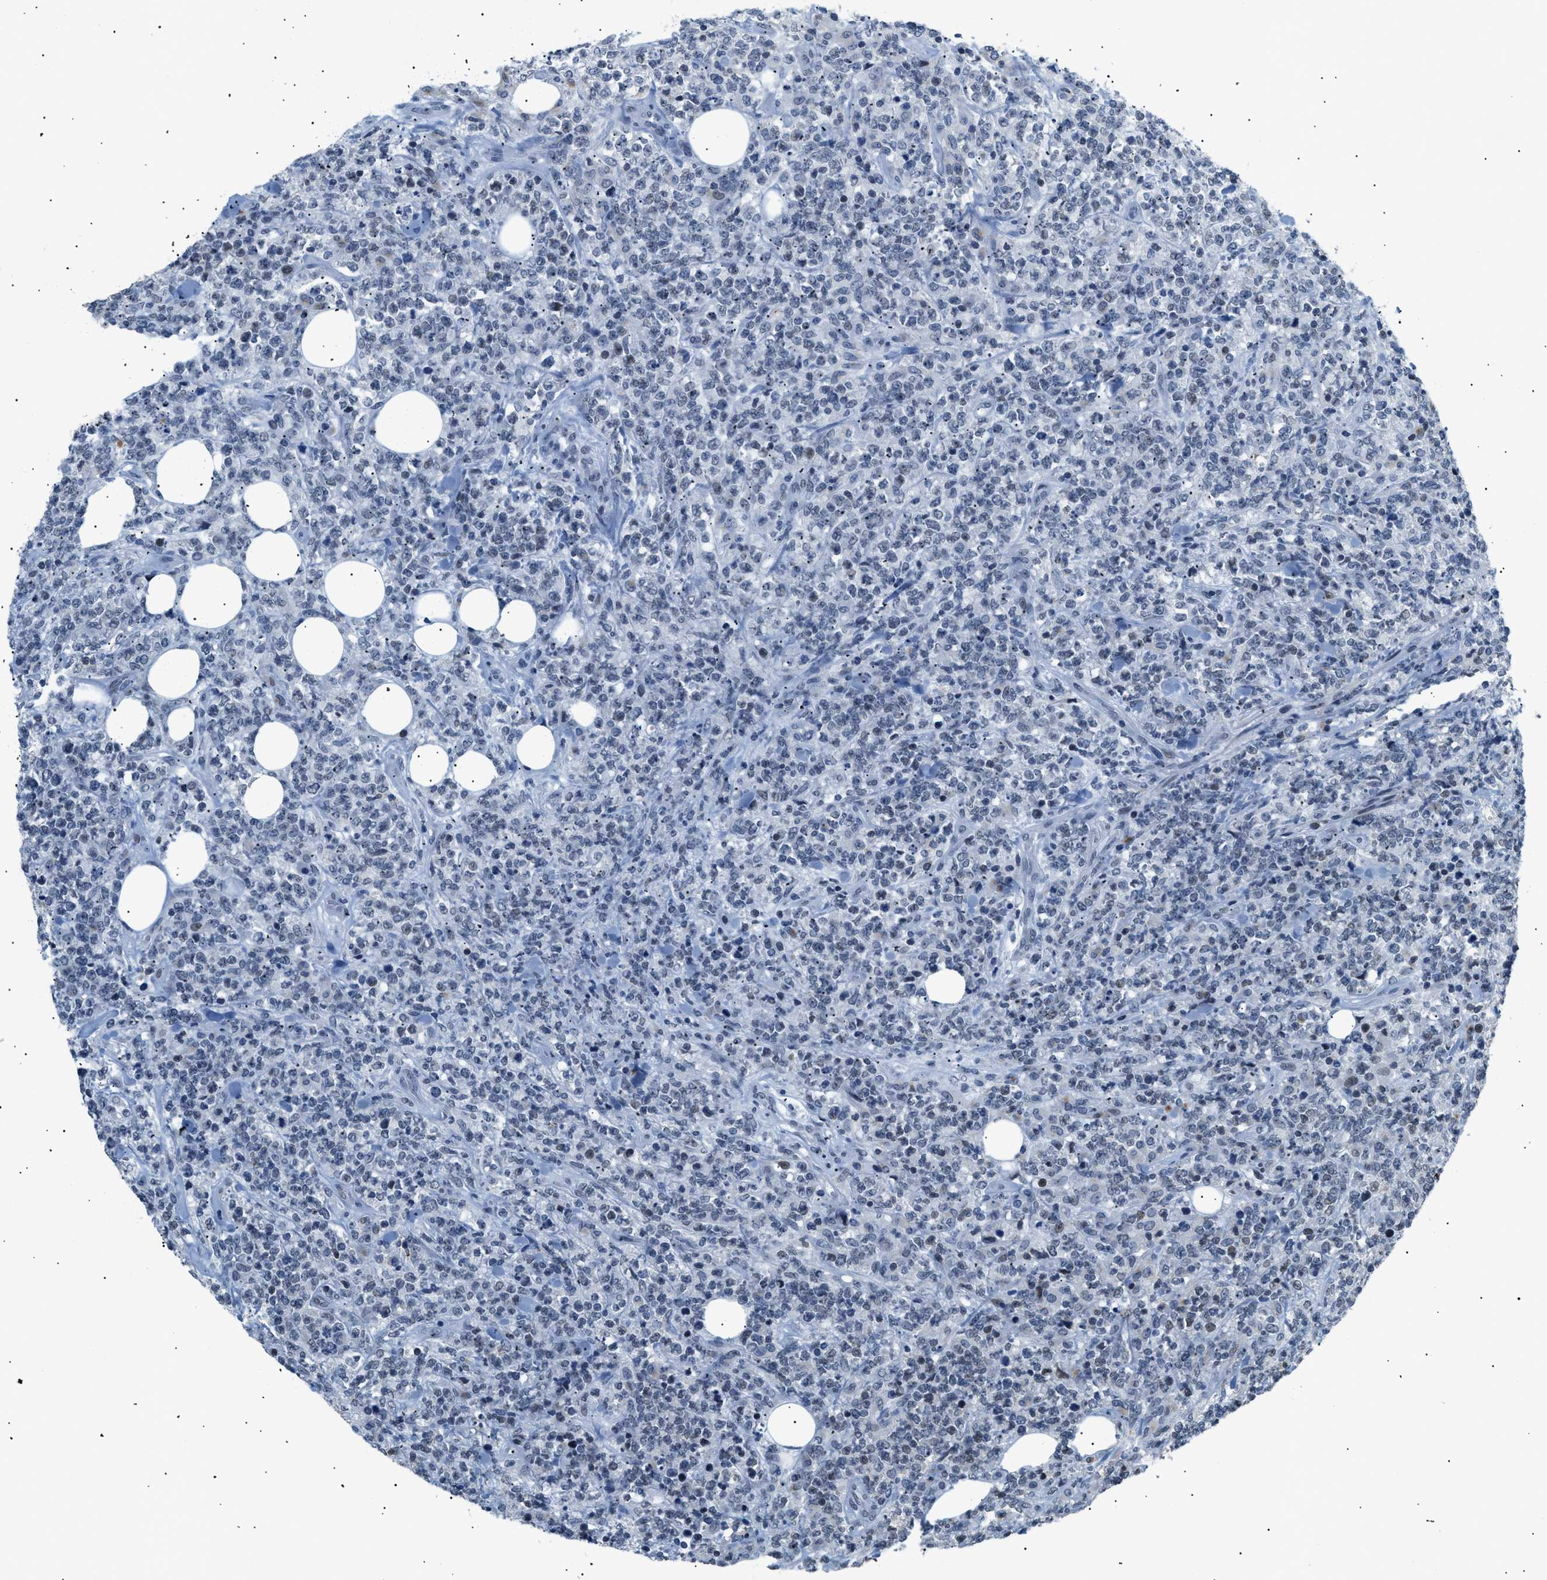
{"staining": {"intensity": "negative", "quantity": "none", "location": "none"}, "tissue": "lymphoma", "cell_type": "Tumor cells", "image_type": "cancer", "snomed": [{"axis": "morphology", "description": "Malignant lymphoma, non-Hodgkin's type, High grade"}, {"axis": "topography", "description": "Soft tissue"}], "caption": "Immunohistochemistry (IHC) of human lymphoma reveals no staining in tumor cells.", "gene": "KCNC3", "patient": {"sex": "male", "age": 18}}